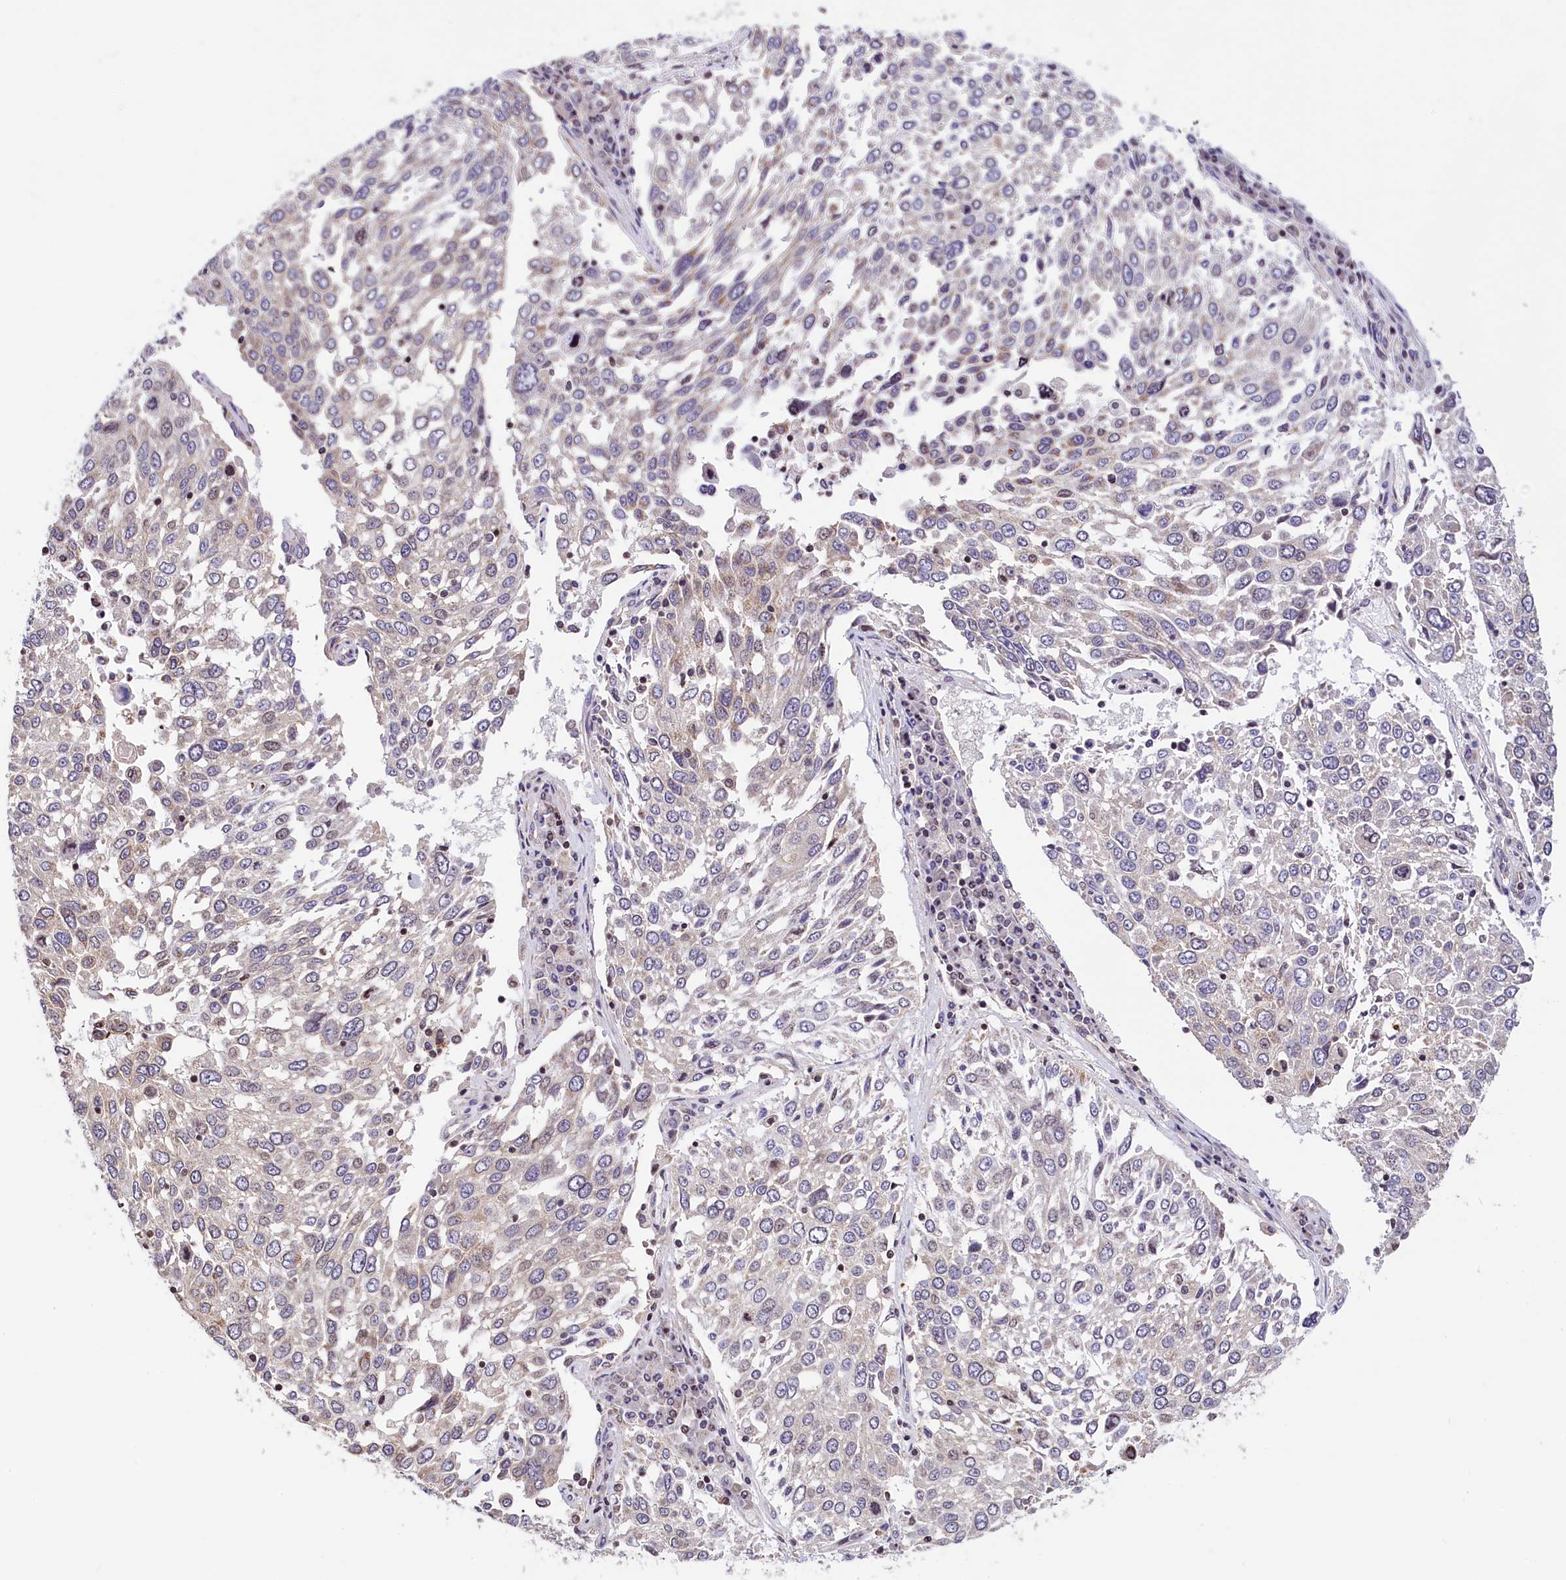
{"staining": {"intensity": "negative", "quantity": "none", "location": "none"}, "tissue": "lung cancer", "cell_type": "Tumor cells", "image_type": "cancer", "snomed": [{"axis": "morphology", "description": "Squamous cell carcinoma, NOS"}, {"axis": "topography", "description": "Lung"}], "caption": "High power microscopy micrograph of an immunohistochemistry (IHC) photomicrograph of squamous cell carcinoma (lung), revealing no significant expression in tumor cells. The staining is performed using DAB (3,3'-diaminobenzidine) brown chromogen with nuclei counter-stained in using hematoxylin.", "gene": "ZNF2", "patient": {"sex": "male", "age": 65}}